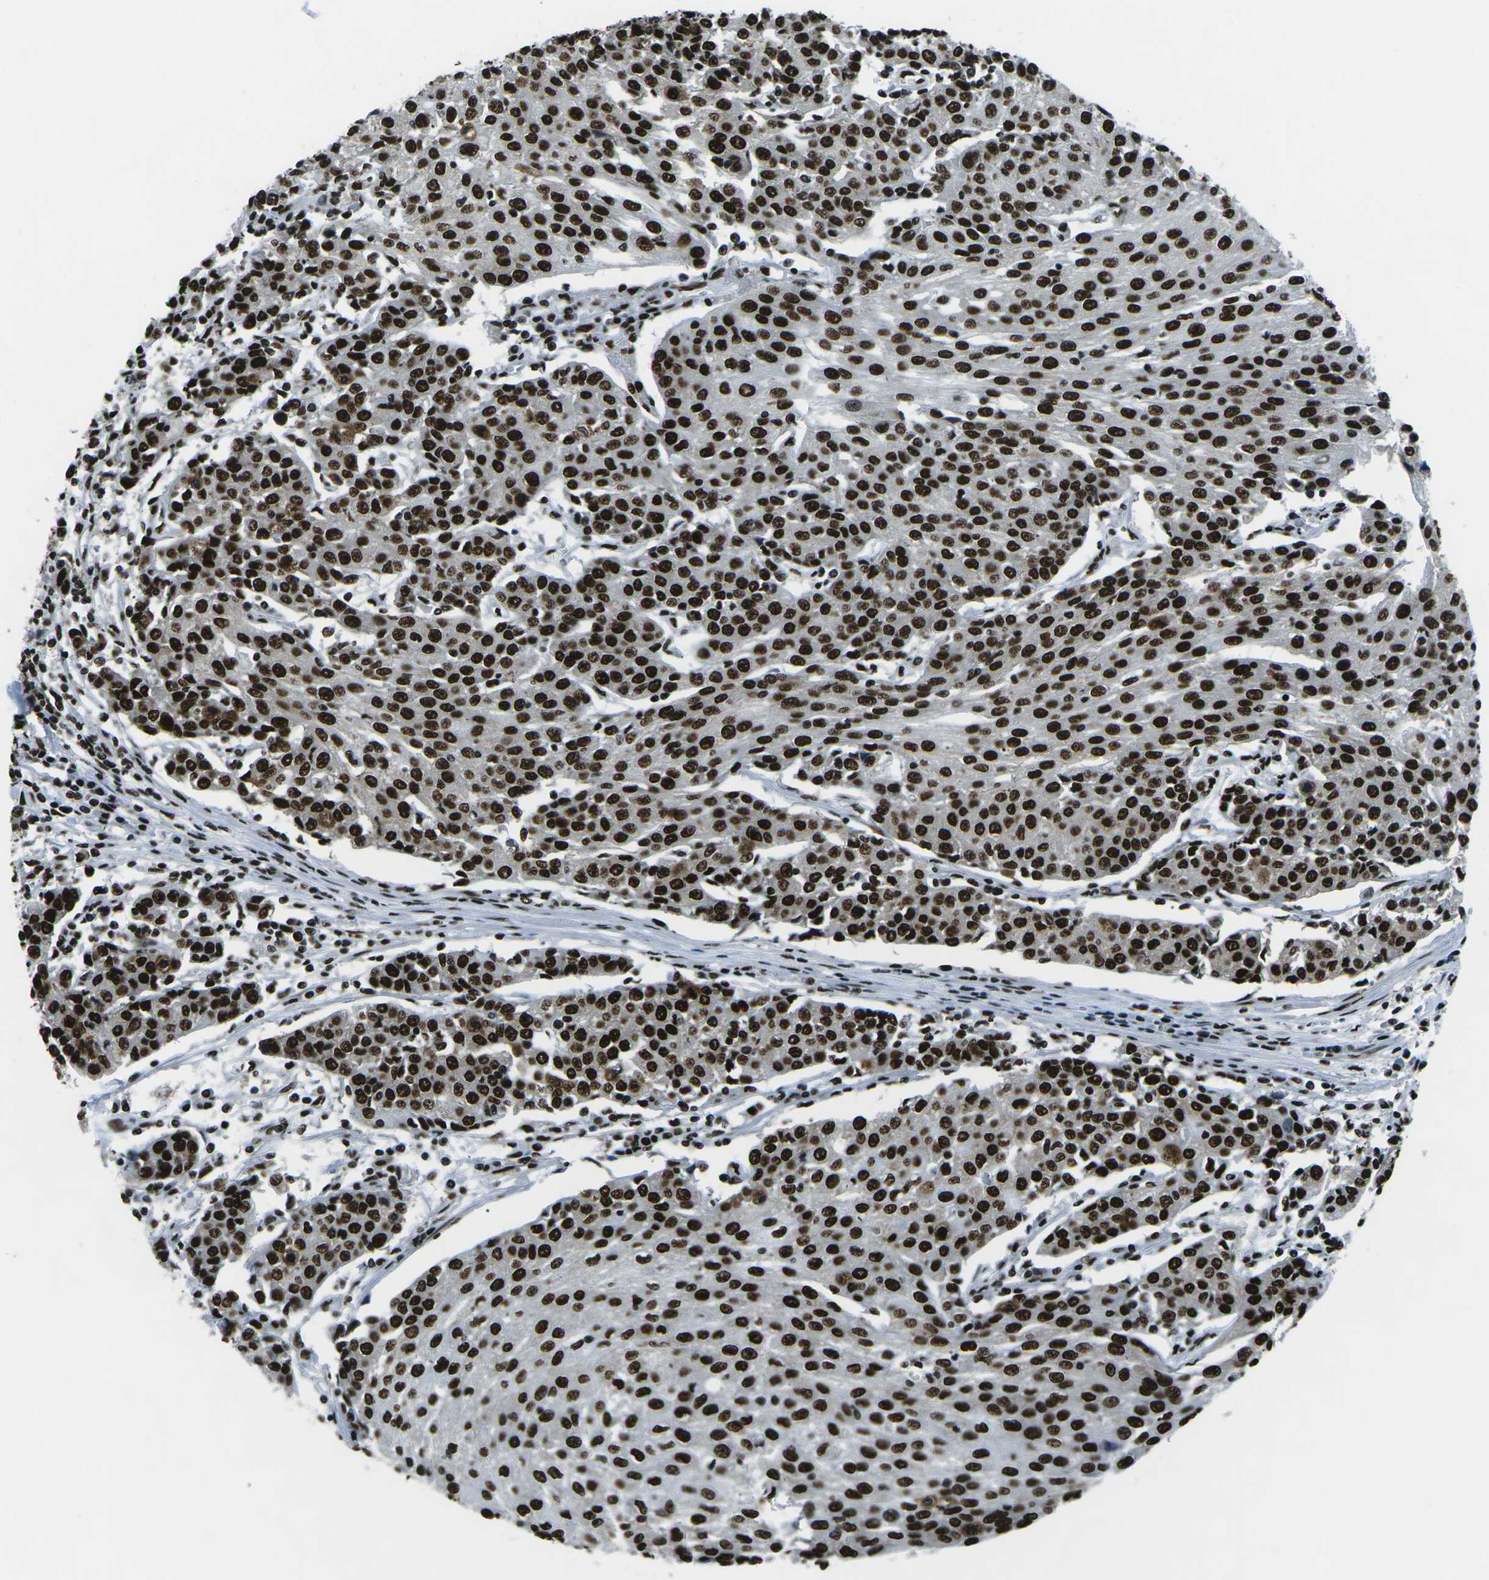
{"staining": {"intensity": "strong", "quantity": ">75%", "location": "nuclear"}, "tissue": "urothelial cancer", "cell_type": "Tumor cells", "image_type": "cancer", "snomed": [{"axis": "morphology", "description": "Urothelial carcinoma, High grade"}, {"axis": "topography", "description": "Urinary bladder"}], "caption": "High-power microscopy captured an IHC image of urothelial carcinoma (high-grade), revealing strong nuclear staining in approximately >75% of tumor cells.", "gene": "HNRNPL", "patient": {"sex": "female", "age": 85}}